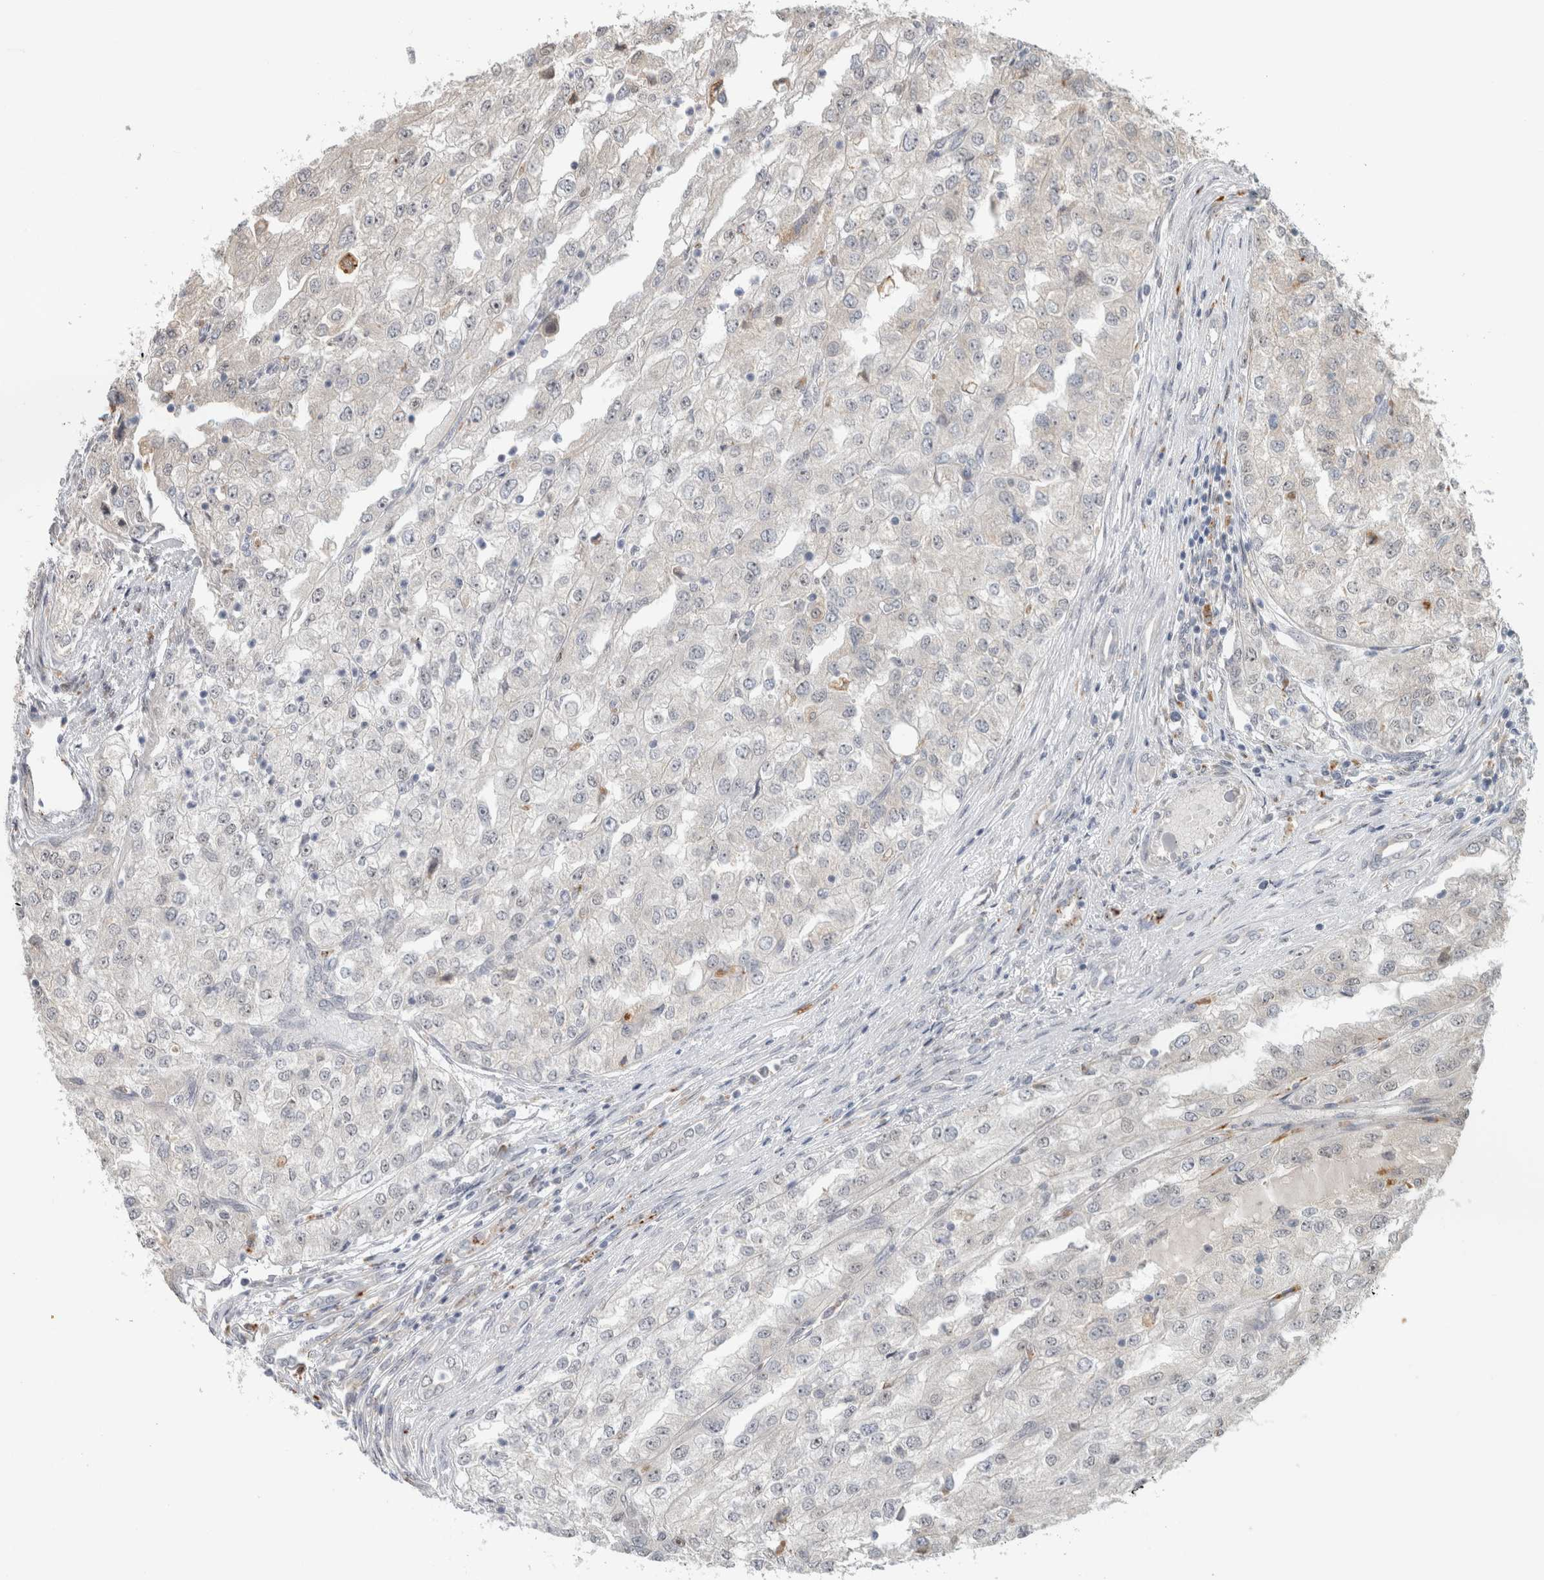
{"staining": {"intensity": "negative", "quantity": "none", "location": "none"}, "tissue": "renal cancer", "cell_type": "Tumor cells", "image_type": "cancer", "snomed": [{"axis": "morphology", "description": "Adenocarcinoma, NOS"}, {"axis": "topography", "description": "Kidney"}], "caption": "This histopathology image is of adenocarcinoma (renal) stained with immunohistochemistry to label a protein in brown with the nuclei are counter-stained blue. There is no expression in tumor cells.", "gene": "NAB2", "patient": {"sex": "female", "age": 54}}